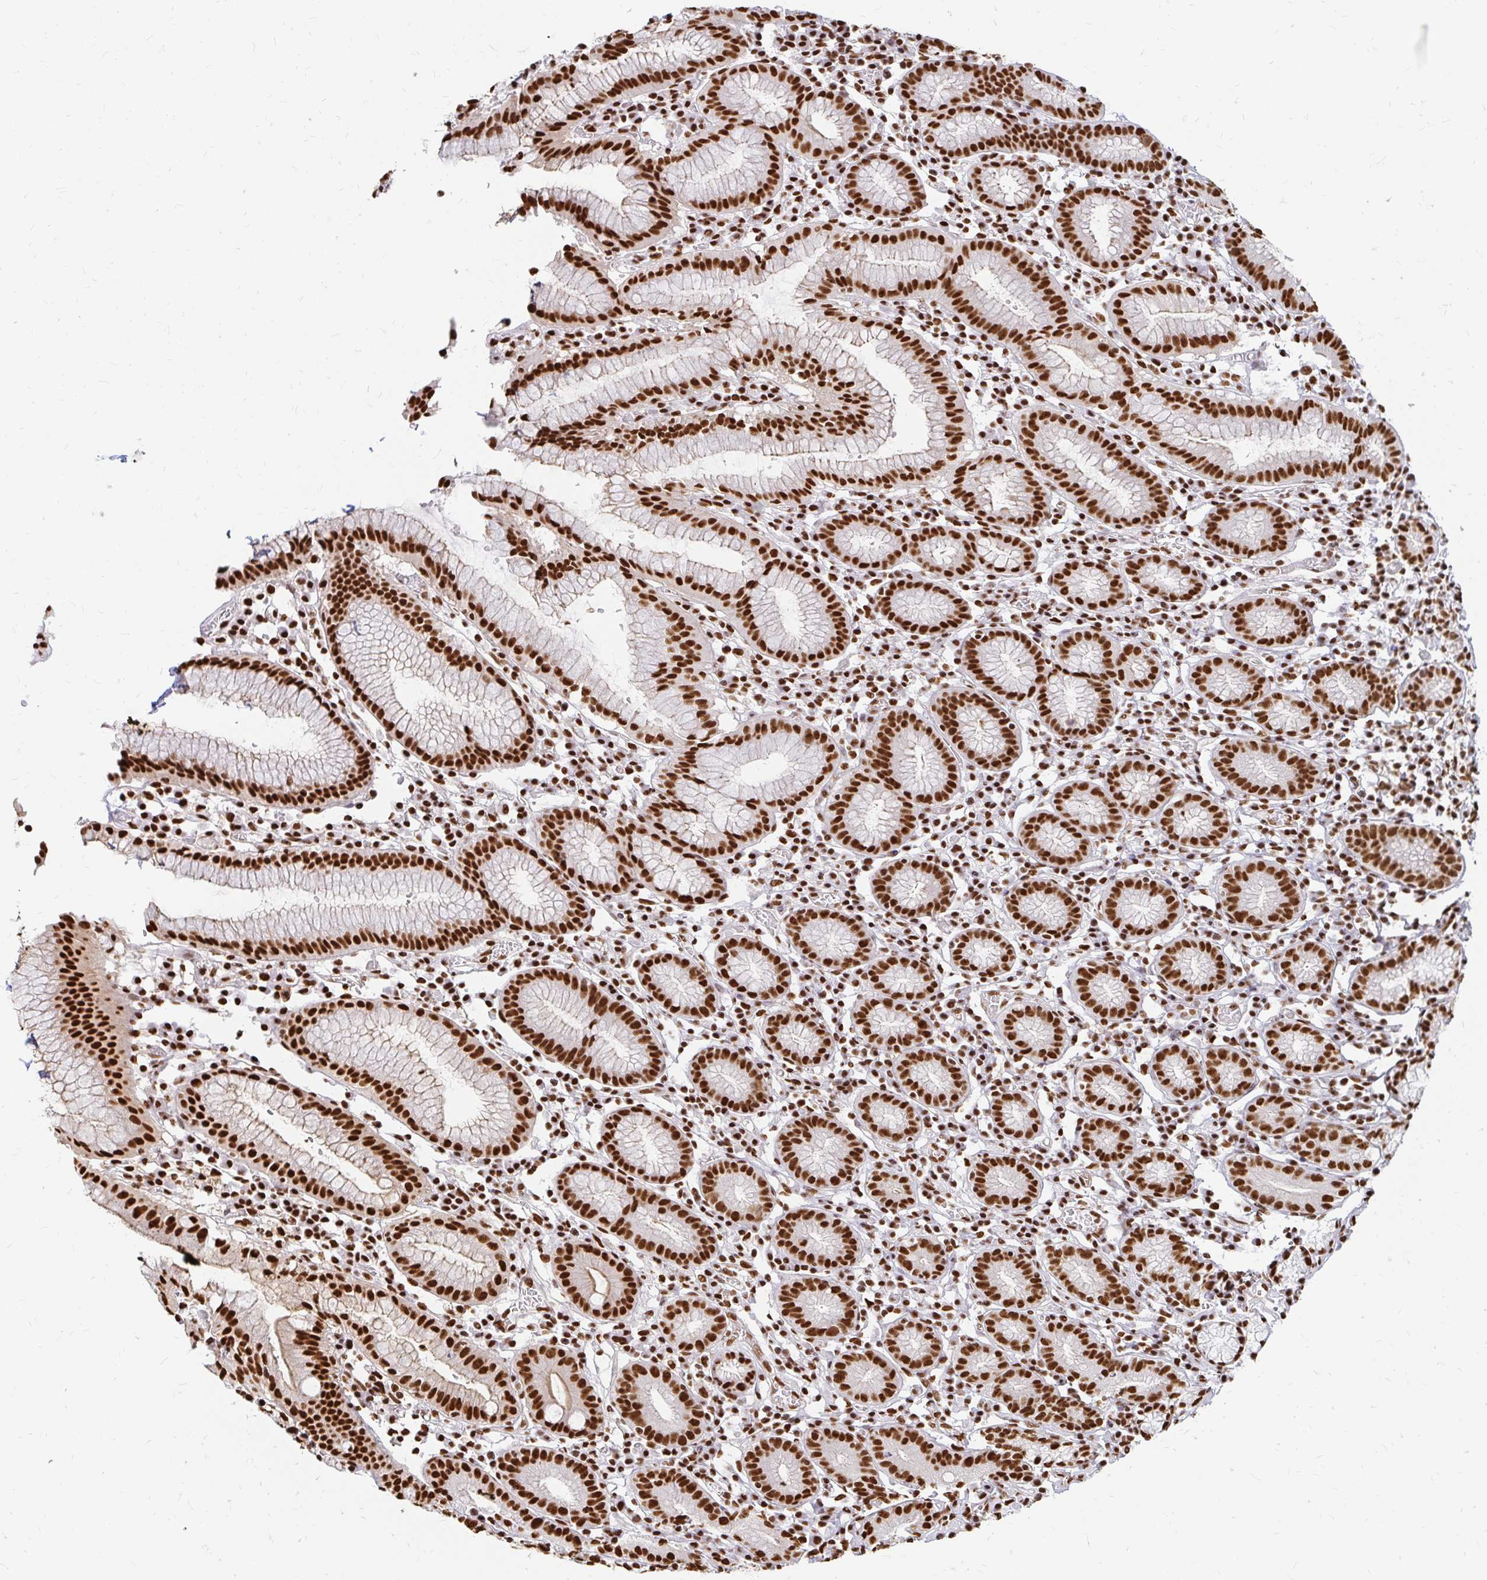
{"staining": {"intensity": "strong", "quantity": ">75%", "location": "nuclear"}, "tissue": "stomach", "cell_type": "Glandular cells", "image_type": "normal", "snomed": [{"axis": "morphology", "description": "Normal tissue, NOS"}, {"axis": "topography", "description": "Stomach"}], "caption": "DAB immunohistochemical staining of normal human stomach reveals strong nuclear protein expression in approximately >75% of glandular cells.", "gene": "HNRNPU", "patient": {"sex": "male", "age": 55}}